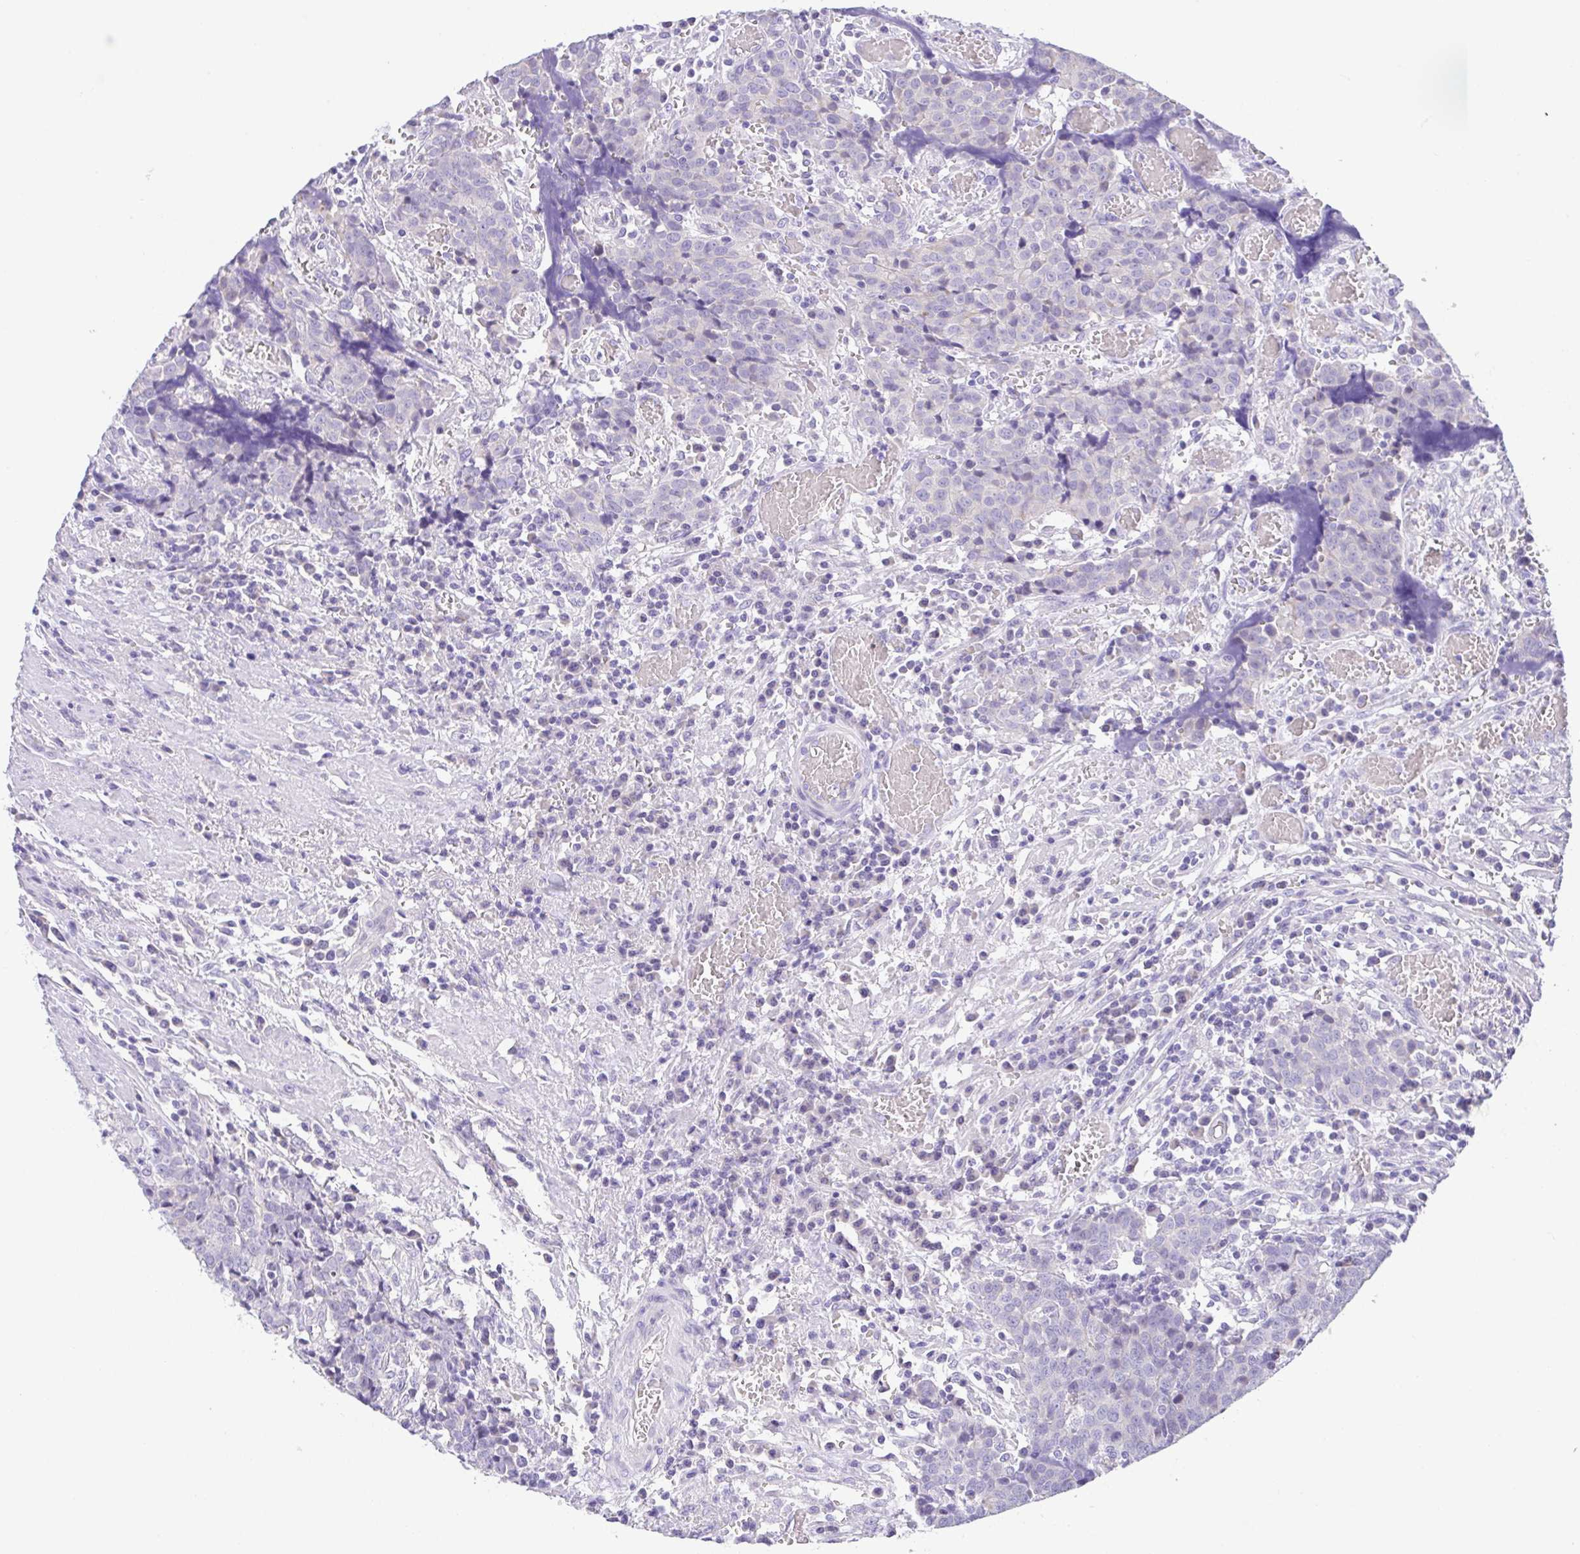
{"staining": {"intensity": "negative", "quantity": "none", "location": "none"}, "tissue": "prostate cancer", "cell_type": "Tumor cells", "image_type": "cancer", "snomed": [{"axis": "morphology", "description": "Adenocarcinoma, High grade"}, {"axis": "topography", "description": "Prostate and seminal vesicle, NOS"}], "caption": "This photomicrograph is of prostate cancer (high-grade adenocarcinoma) stained with immunohistochemistry to label a protein in brown with the nuclei are counter-stained blue. There is no positivity in tumor cells.", "gene": "LUZP4", "patient": {"sex": "male", "age": 60}}